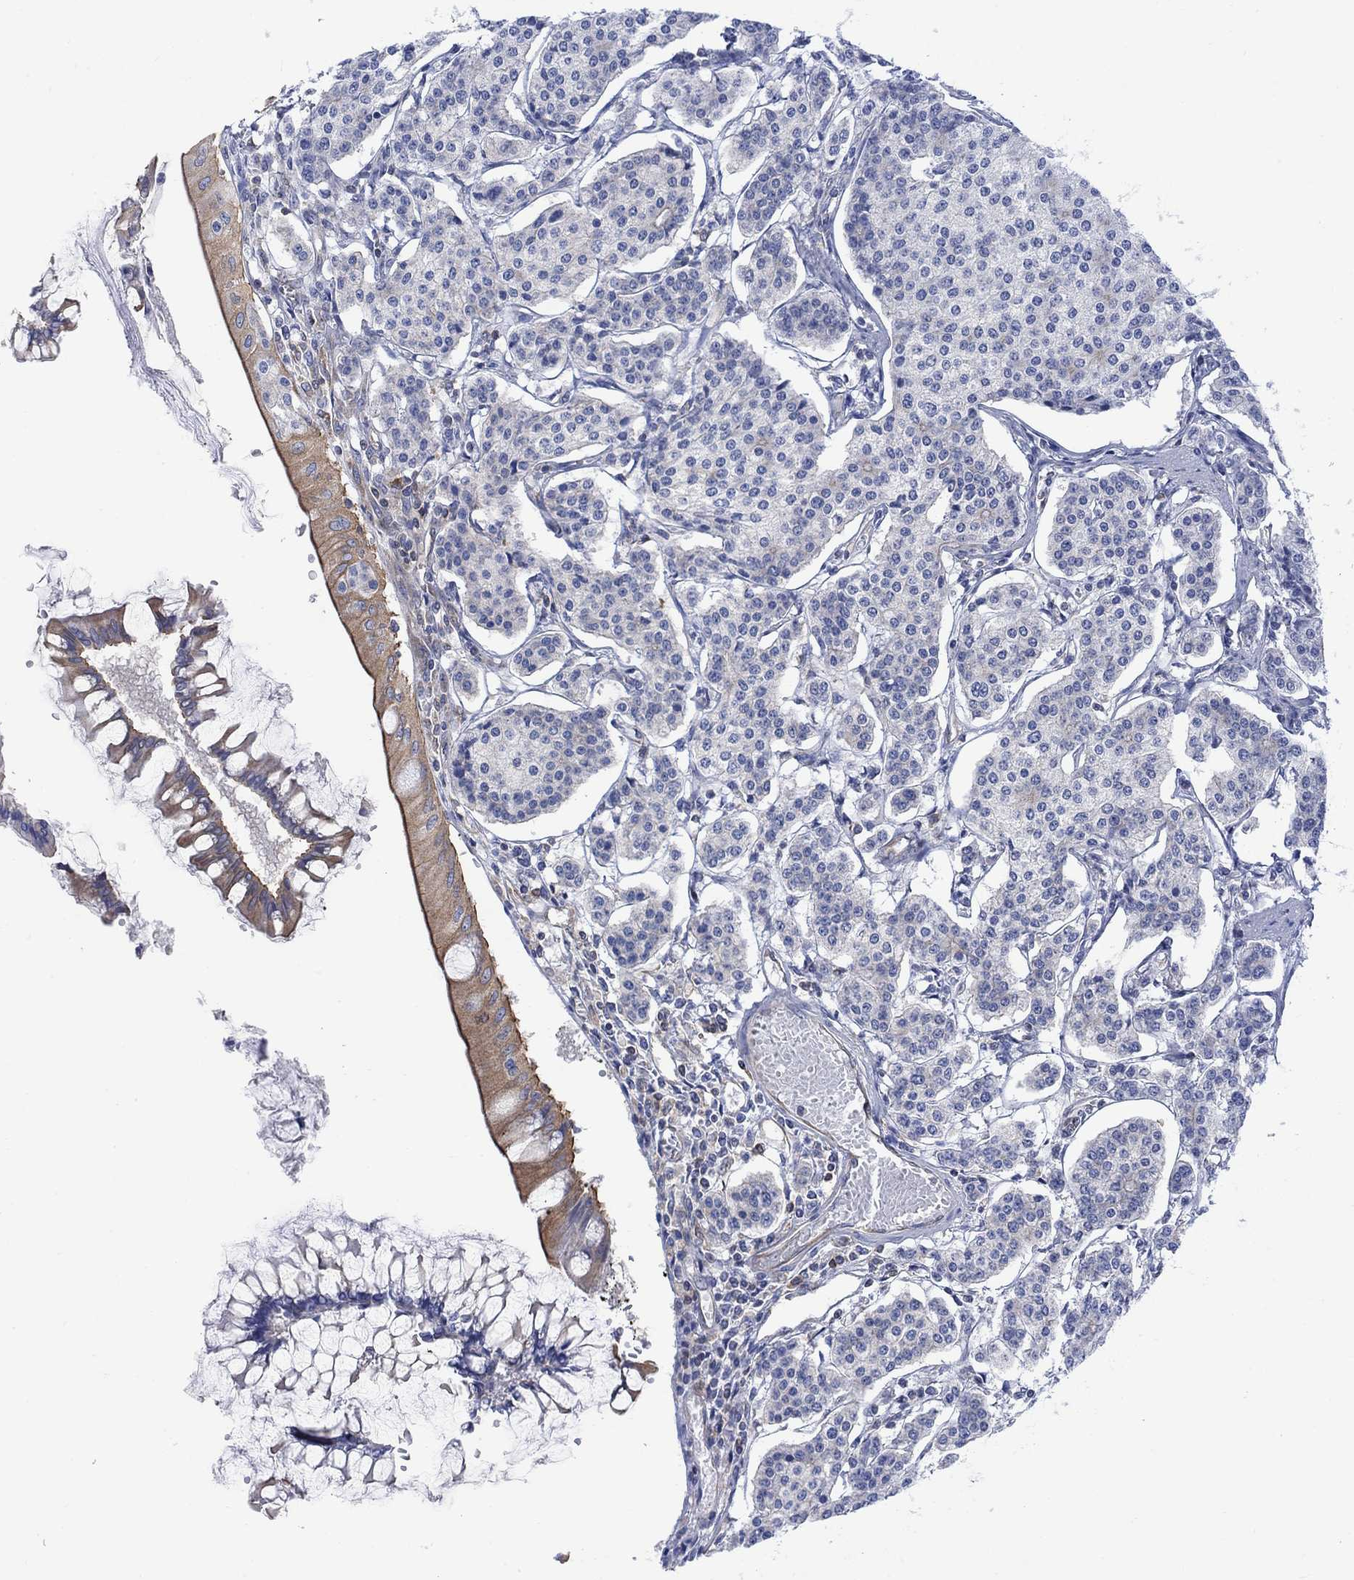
{"staining": {"intensity": "negative", "quantity": "none", "location": "none"}, "tissue": "carcinoid", "cell_type": "Tumor cells", "image_type": "cancer", "snomed": [{"axis": "morphology", "description": "Carcinoid, malignant, NOS"}, {"axis": "topography", "description": "Small intestine"}], "caption": "Carcinoid (malignant) was stained to show a protein in brown. There is no significant staining in tumor cells. The staining was performed using DAB (3,3'-diaminobenzidine) to visualize the protein expression in brown, while the nuclei were stained in blue with hematoxylin (Magnification: 20x).", "gene": "GBP5", "patient": {"sex": "female", "age": 65}}